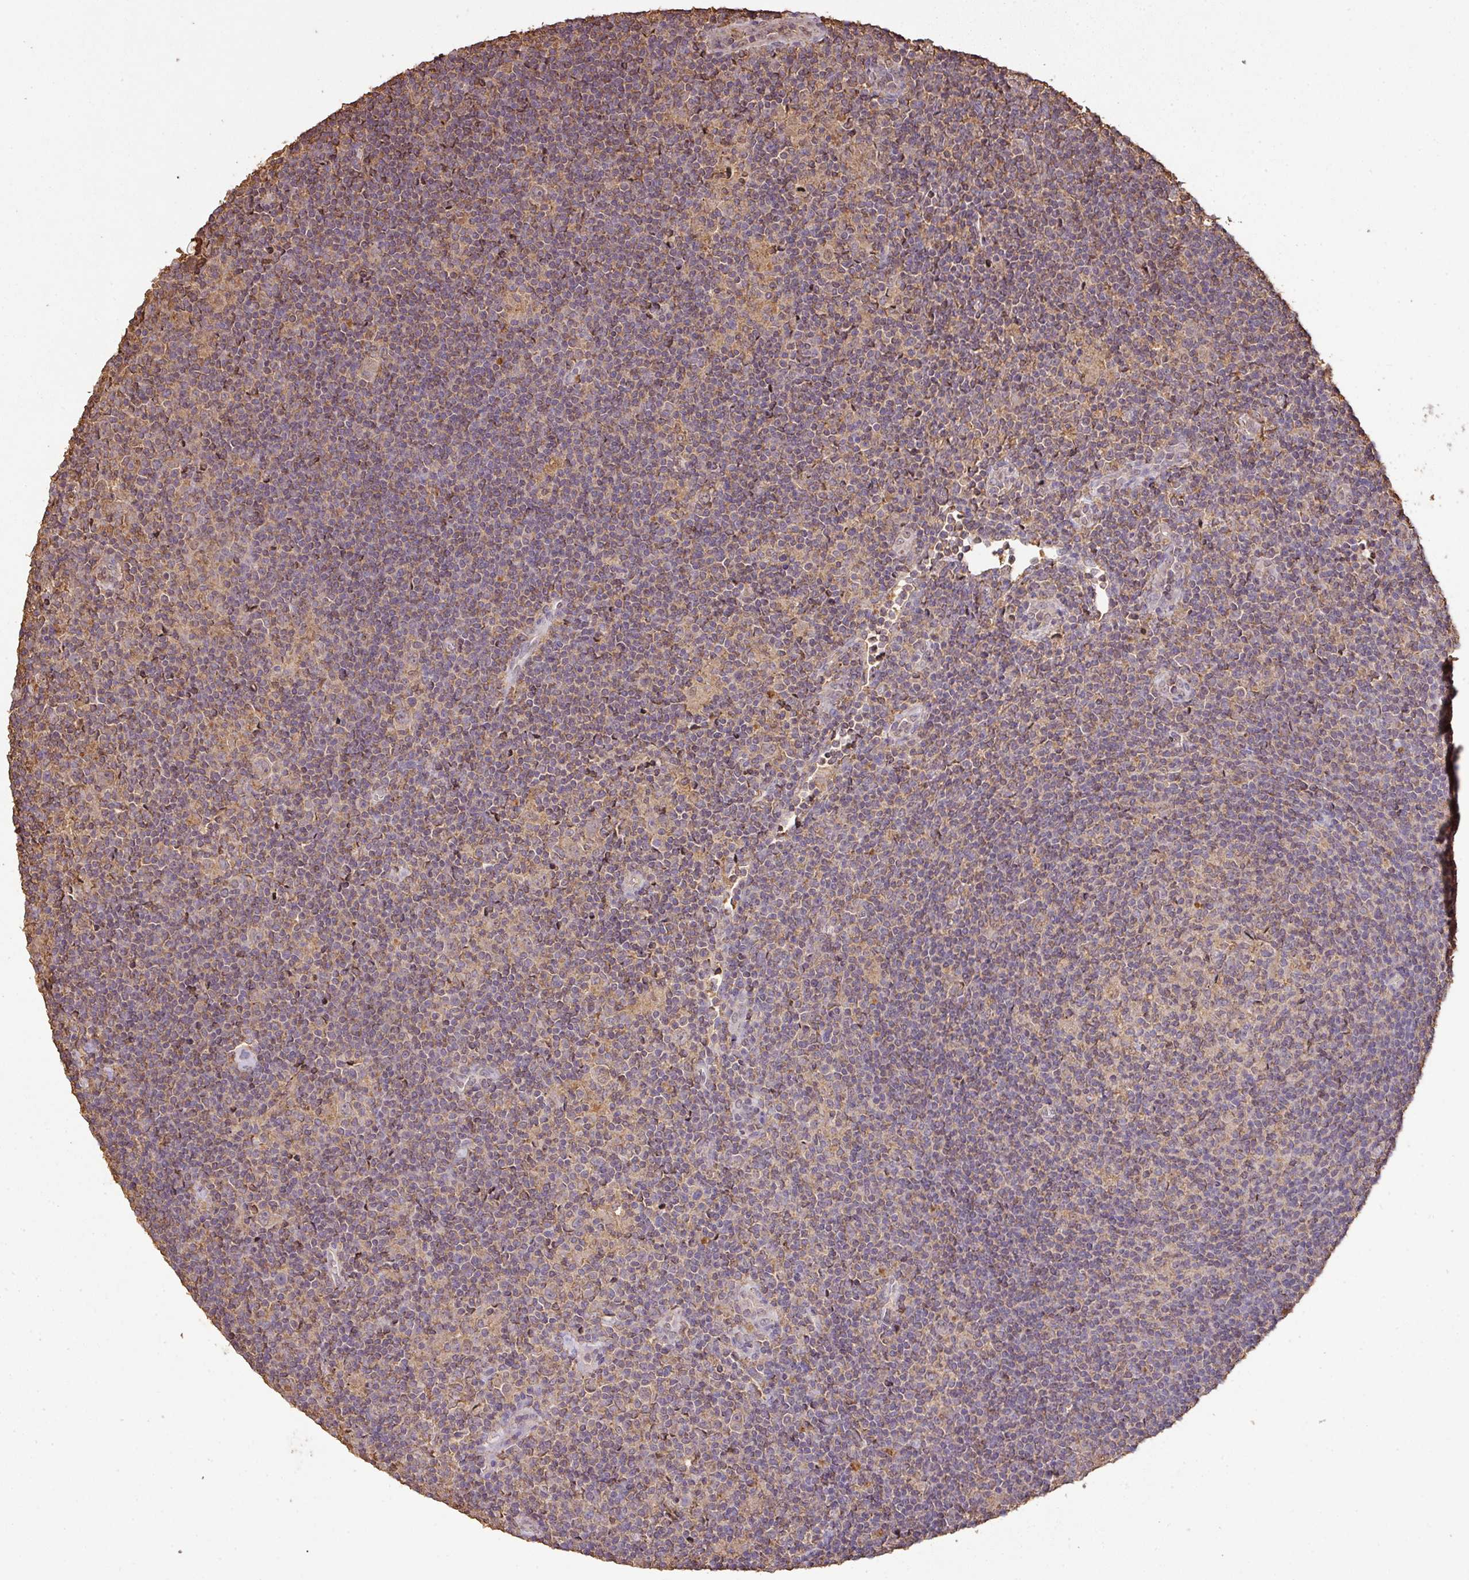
{"staining": {"intensity": "weak", "quantity": "<25%", "location": "cytoplasmic/membranous"}, "tissue": "lymphoma", "cell_type": "Tumor cells", "image_type": "cancer", "snomed": [{"axis": "morphology", "description": "Hodgkin's disease, NOS"}, {"axis": "topography", "description": "Lymph node"}], "caption": "Immunohistochemical staining of lymphoma exhibits no significant expression in tumor cells.", "gene": "ATAT1", "patient": {"sex": "female", "age": 57}}